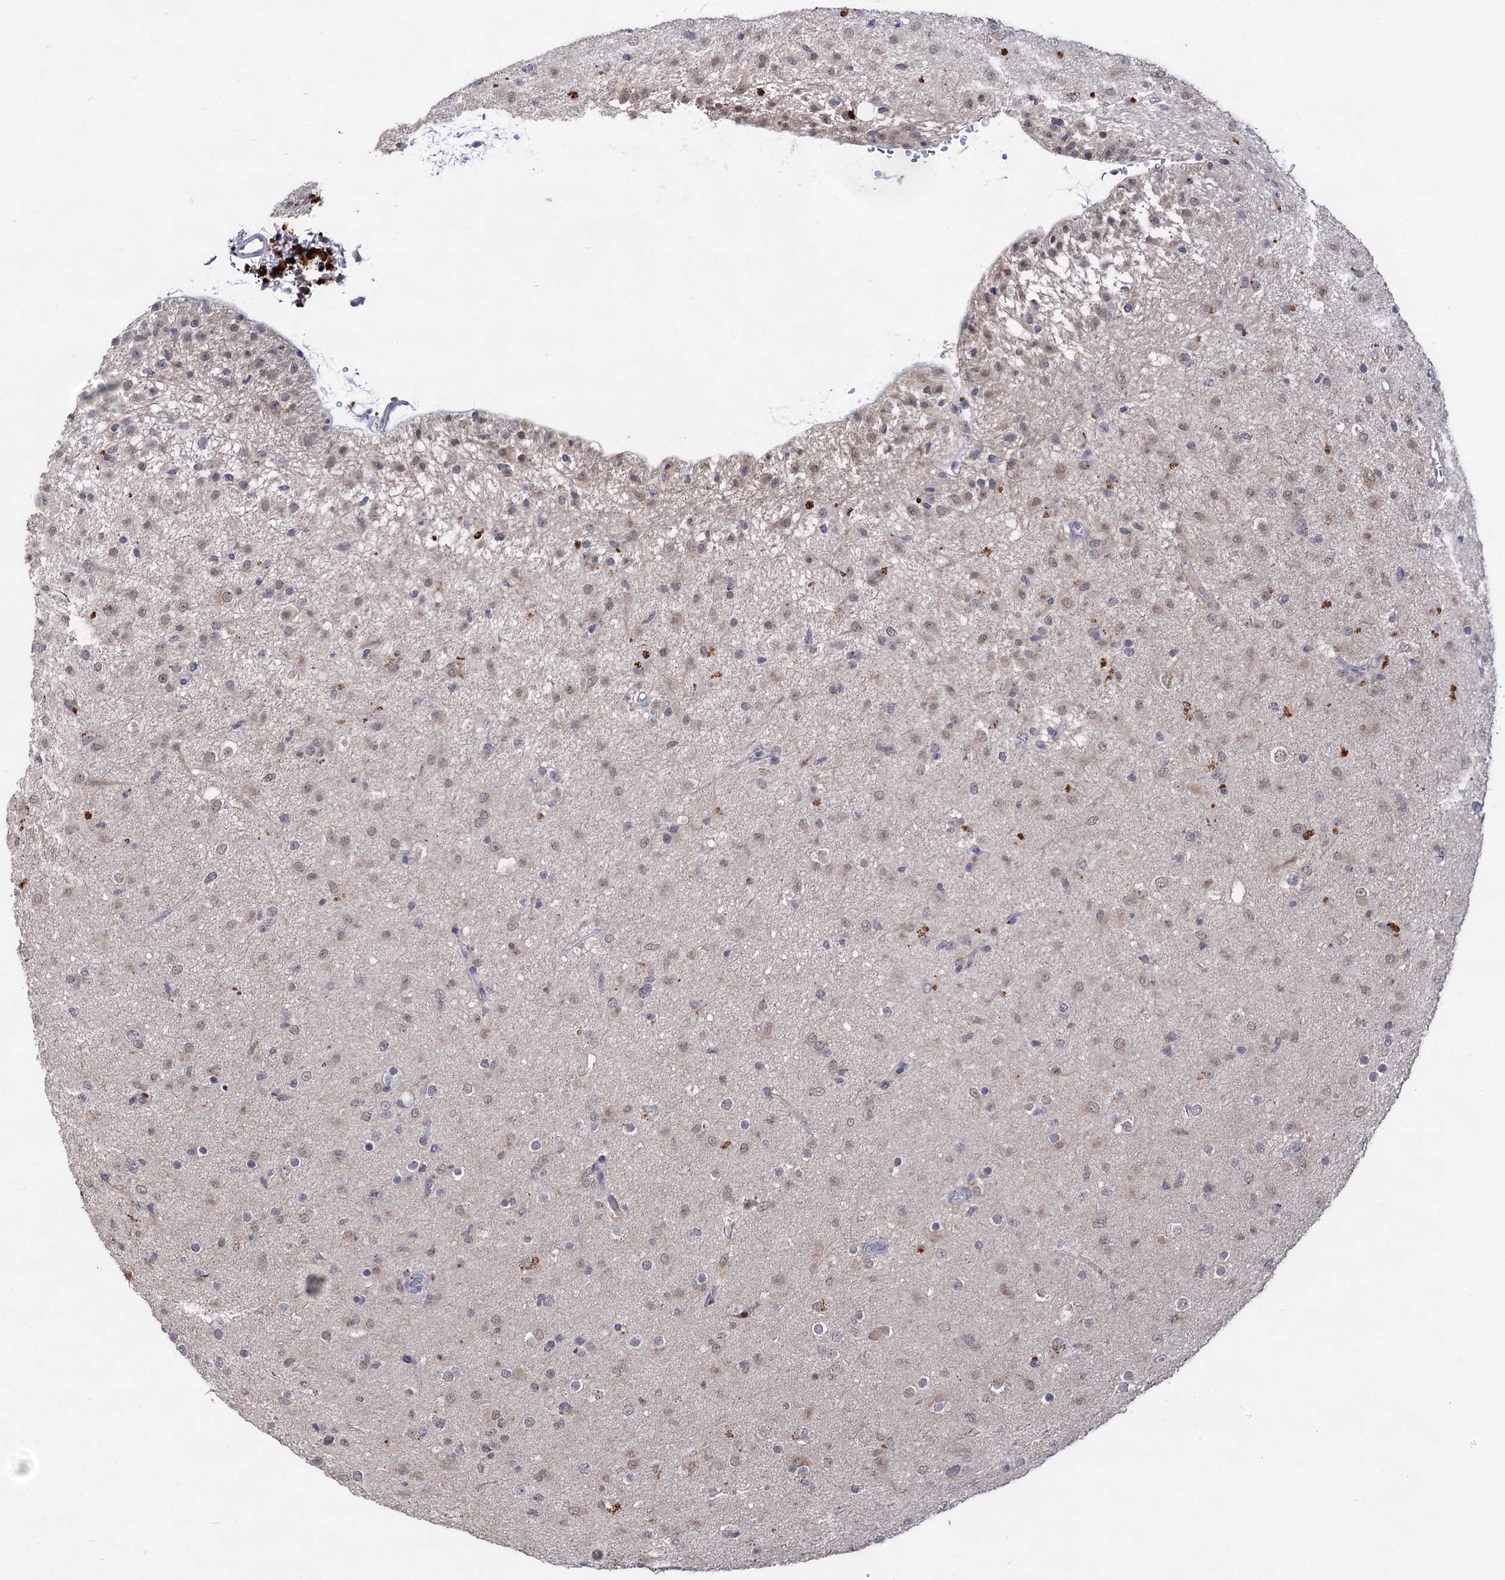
{"staining": {"intensity": "weak", "quantity": "<25%", "location": "cytoplasmic/membranous"}, "tissue": "glioma", "cell_type": "Tumor cells", "image_type": "cancer", "snomed": [{"axis": "morphology", "description": "Glioma, malignant, Low grade"}, {"axis": "topography", "description": "Brain"}], "caption": "Glioma stained for a protein using IHC displays no staining tumor cells.", "gene": "ACTR6", "patient": {"sex": "male", "age": 65}}